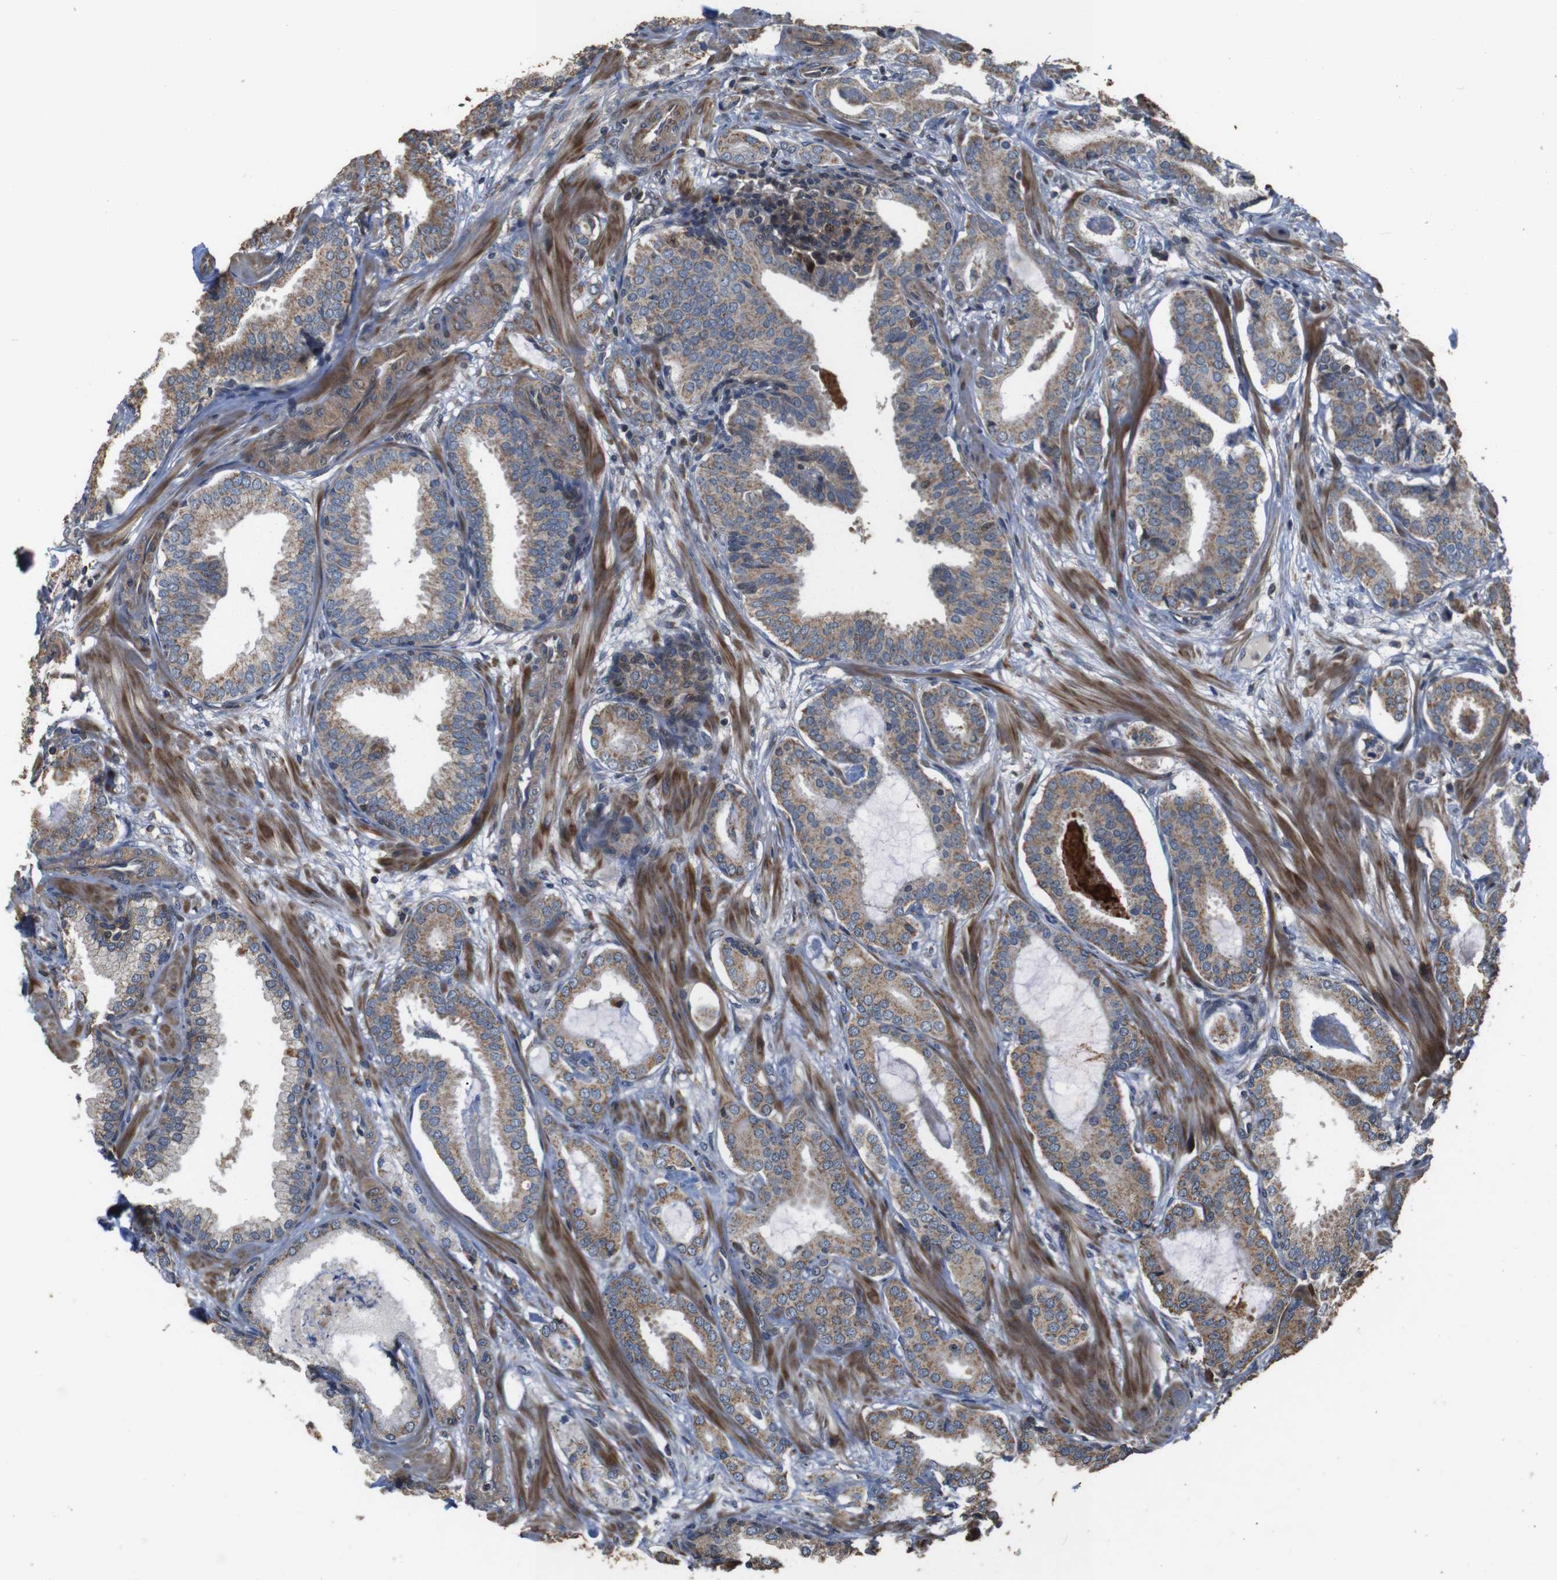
{"staining": {"intensity": "moderate", "quantity": ">75%", "location": "cytoplasmic/membranous"}, "tissue": "prostate cancer", "cell_type": "Tumor cells", "image_type": "cancer", "snomed": [{"axis": "morphology", "description": "Adenocarcinoma, Low grade"}, {"axis": "topography", "description": "Prostate"}], "caption": "Protein expression analysis of prostate low-grade adenocarcinoma exhibits moderate cytoplasmic/membranous staining in about >75% of tumor cells.", "gene": "SNN", "patient": {"sex": "male", "age": 53}}